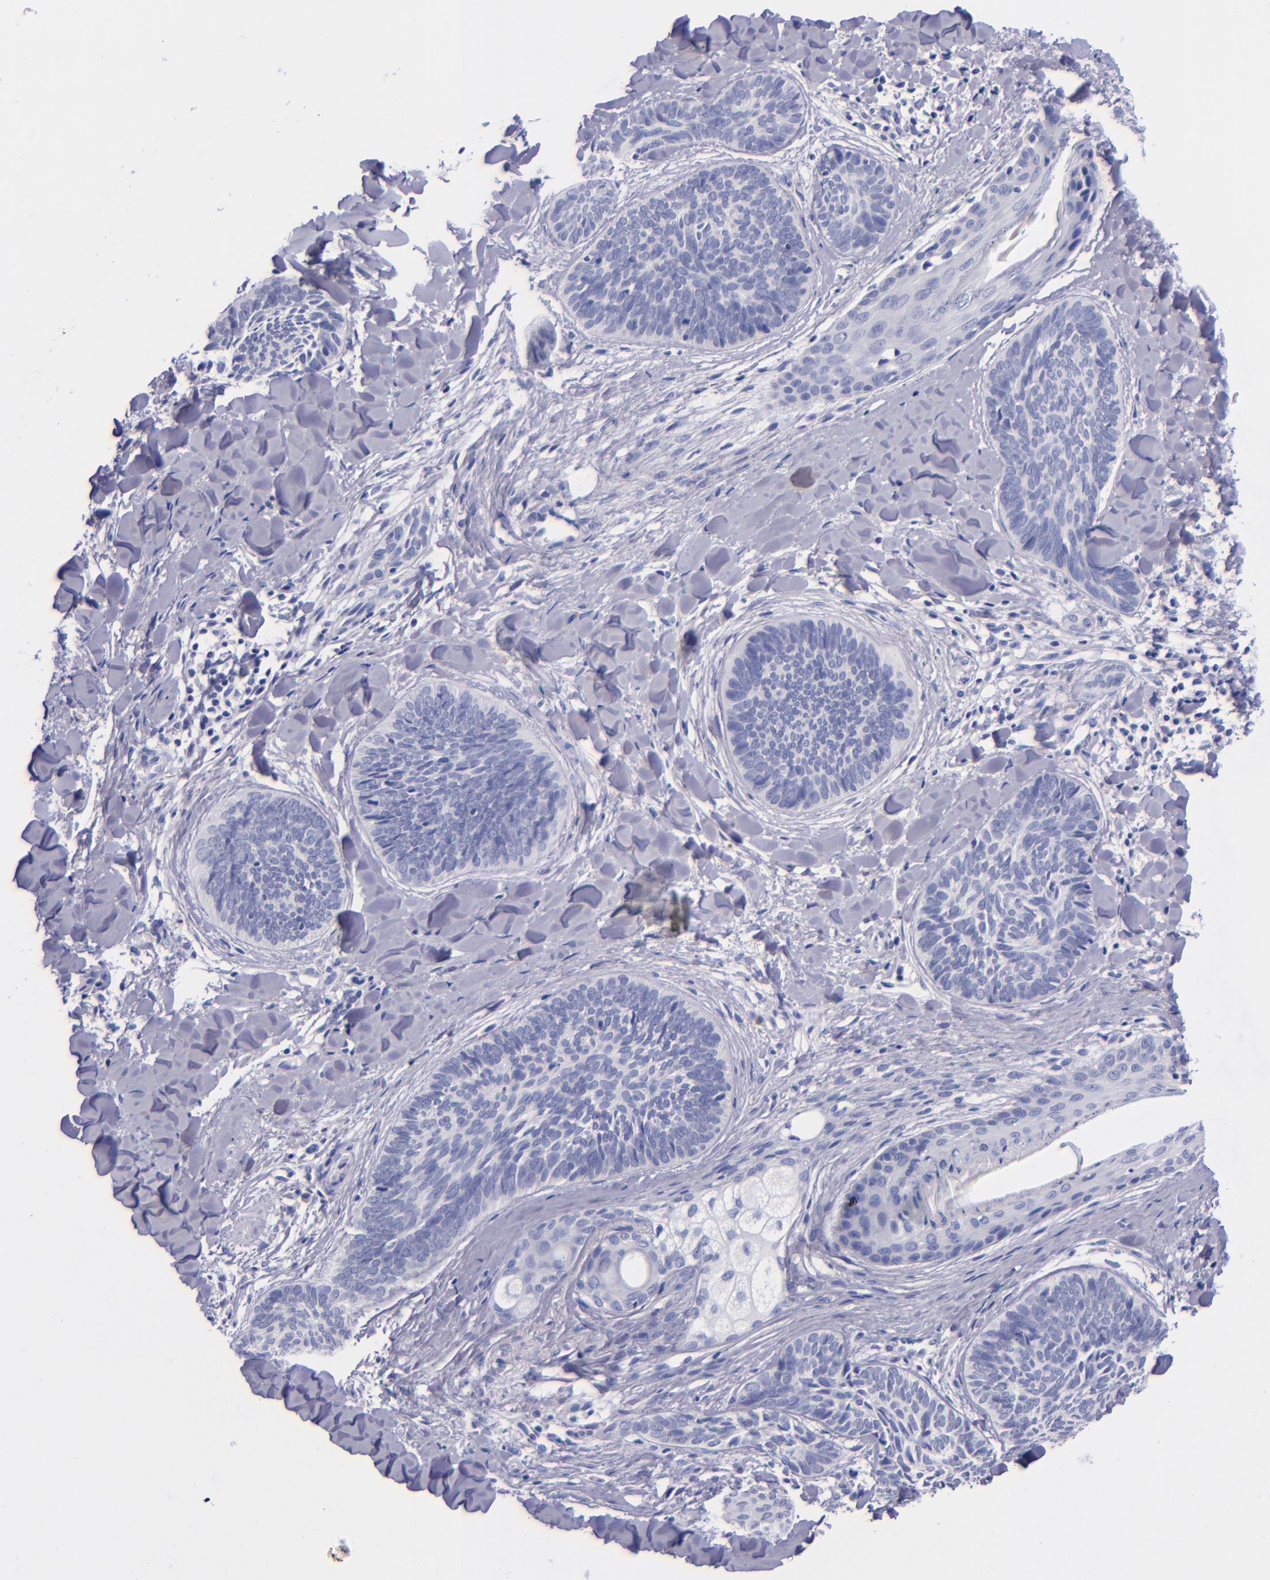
{"staining": {"intensity": "negative", "quantity": "none", "location": "none"}, "tissue": "skin cancer", "cell_type": "Tumor cells", "image_type": "cancer", "snomed": [{"axis": "morphology", "description": "Basal cell carcinoma"}, {"axis": "topography", "description": "Skin"}], "caption": "IHC micrograph of neoplastic tissue: human skin cancer (basal cell carcinoma) stained with DAB displays no significant protein expression in tumor cells.", "gene": "SV2A", "patient": {"sex": "female", "age": 81}}